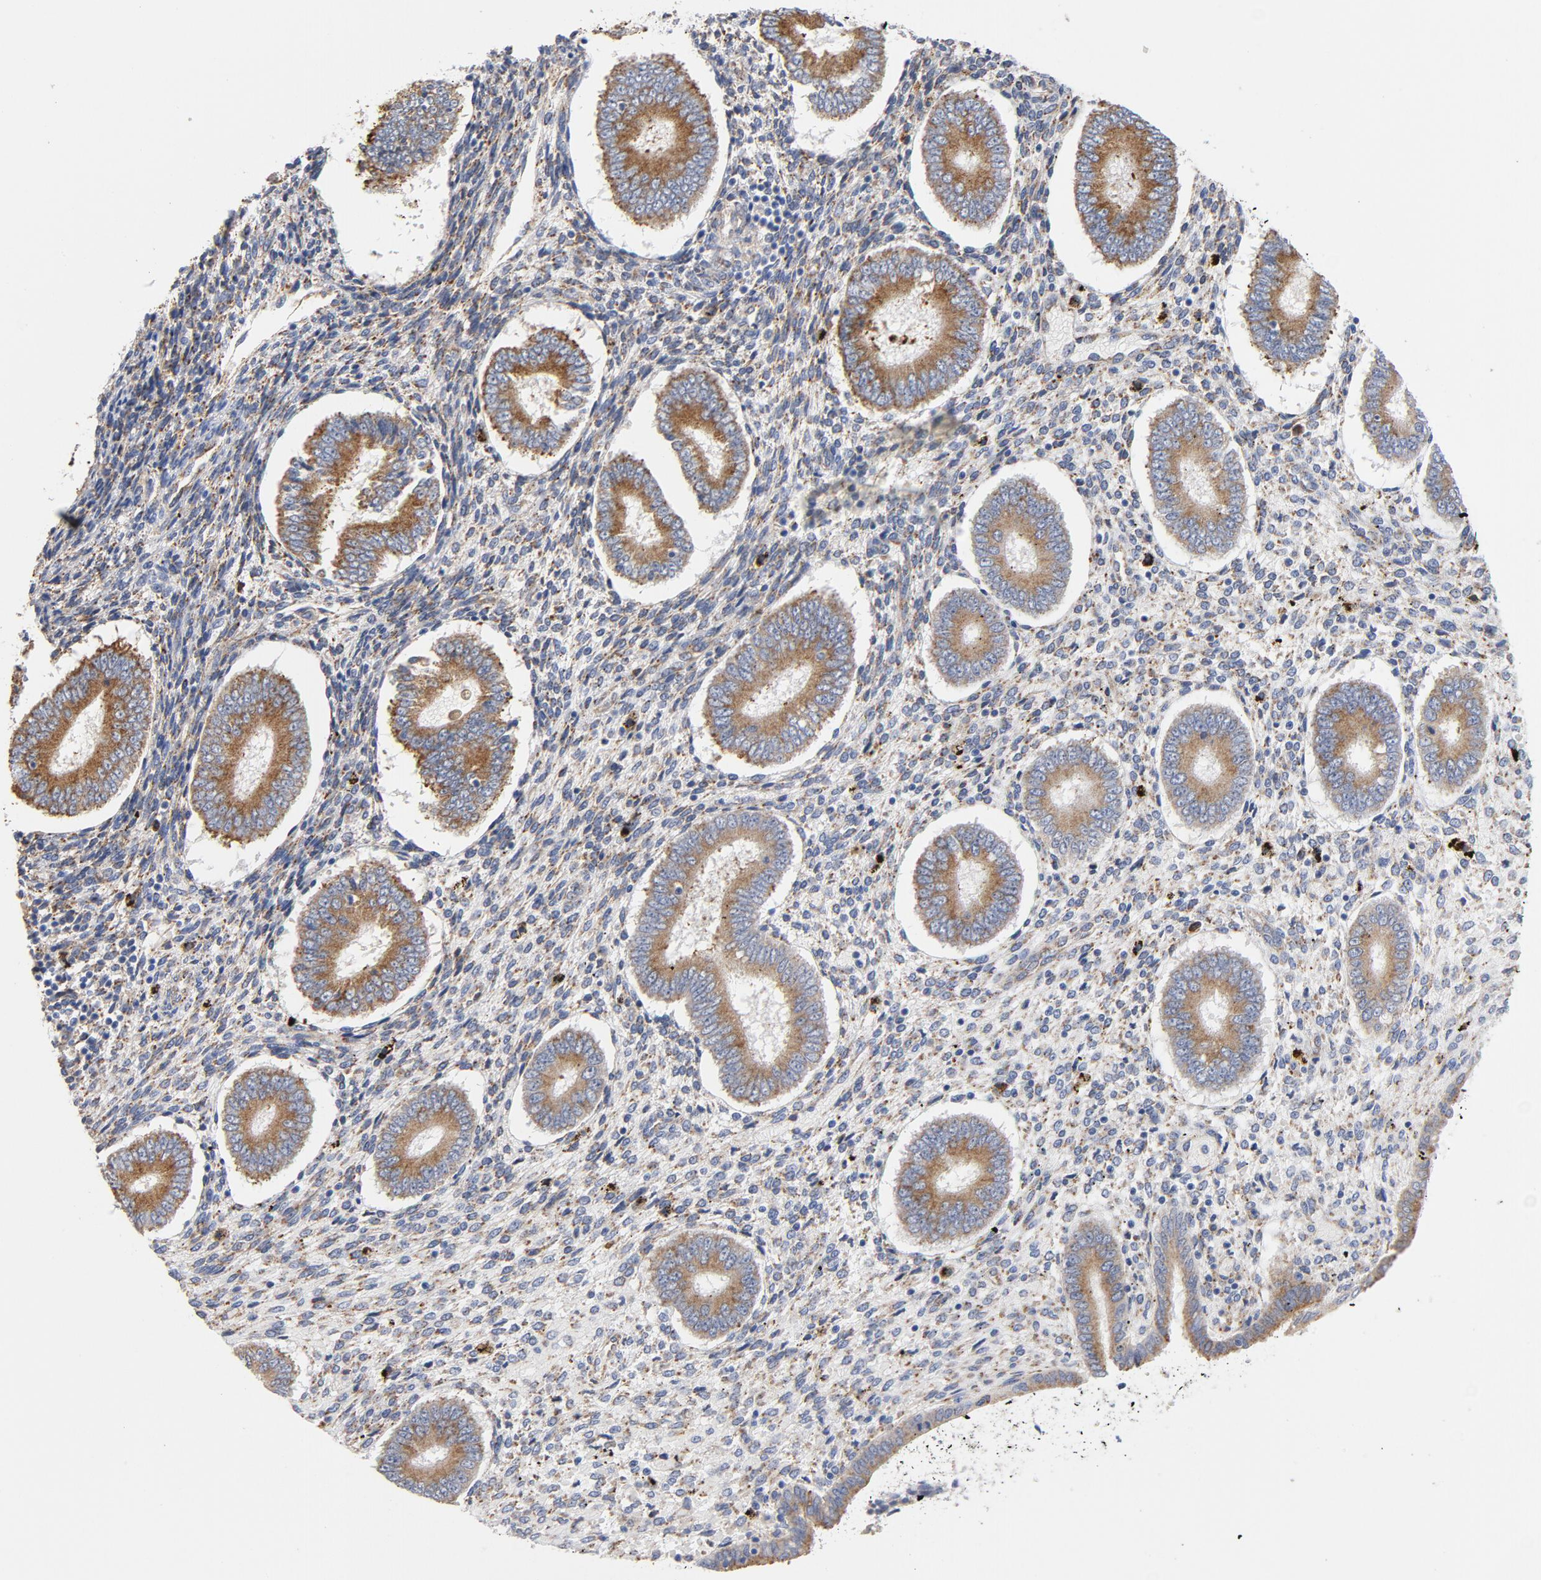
{"staining": {"intensity": "negative", "quantity": "none", "location": "none"}, "tissue": "endometrium", "cell_type": "Cells in endometrial stroma", "image_type": "normal", "snomed": [{"axis": "morphology", "description": "Normal tissue, NOS"}, {"axis": "topography", "description": "Endometrium"}], "caption": "IHC photomicrograph of unremarkable endometrium stained for a protein (brown), which displays no positivity in cells in endometrial stroma. (Brightfield microscopy of DAB (3,3'-diaminobenzidine) immunohistochemistry at high magnification).", "gene": "RAPGEF3", "patient": {"sex": "female", "age": 42}}